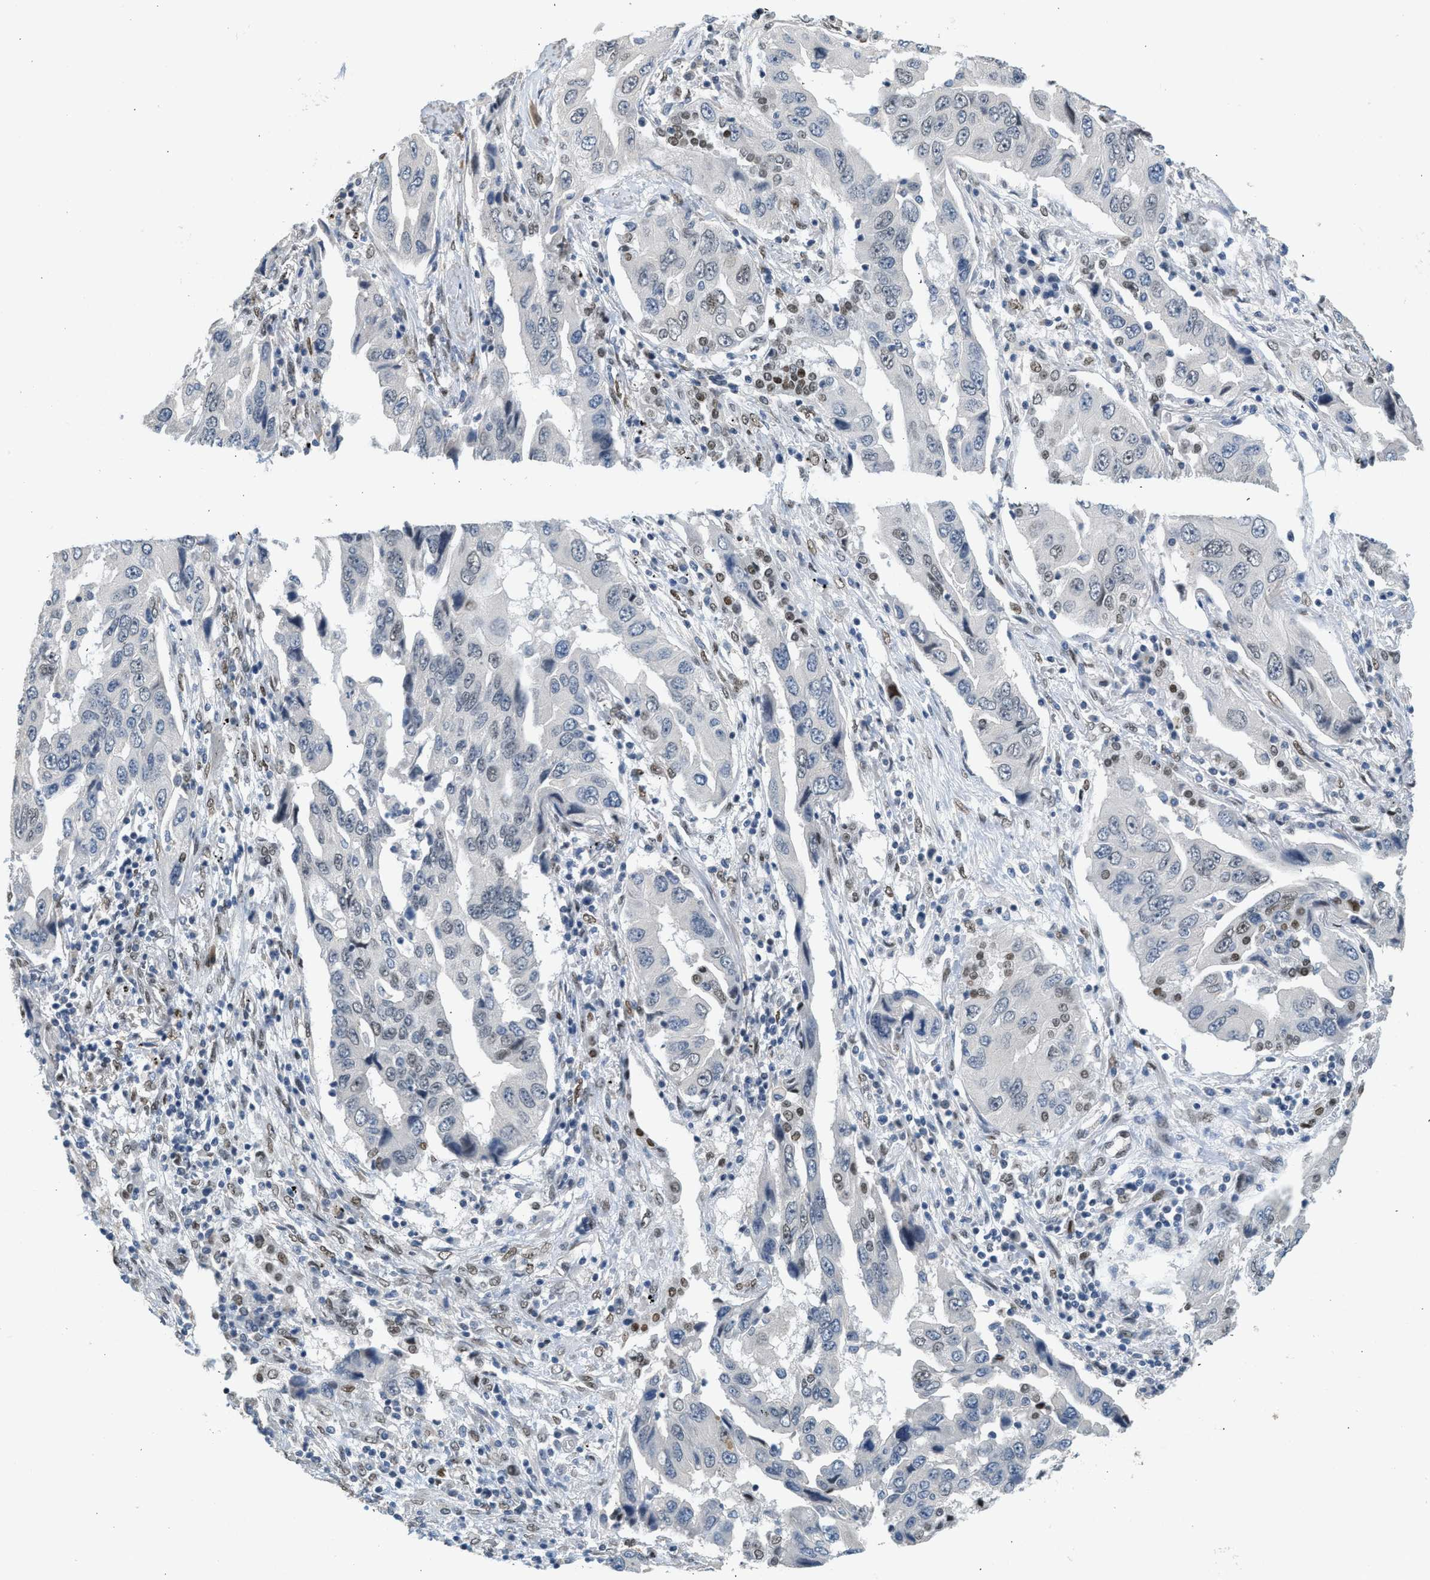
{"staining": {"intensity": "weak", "quantity": "<25%", "location": "nuclear"}, "tissue": "lung cancer", "cell_type": "Tumor cells", "image_type": "cancer", "snomed": [{"axis": "morphology", "description": "Adenocarcinoma, NOS"}, {"axis": "topography", "description": "Lung"}], "caption": "Protein analysis of adenocarcinoma (lung) displays no significant expression in tumor cells.", "gene": "ZBTB20", "patient": {"sex": "female", "age": 65}}